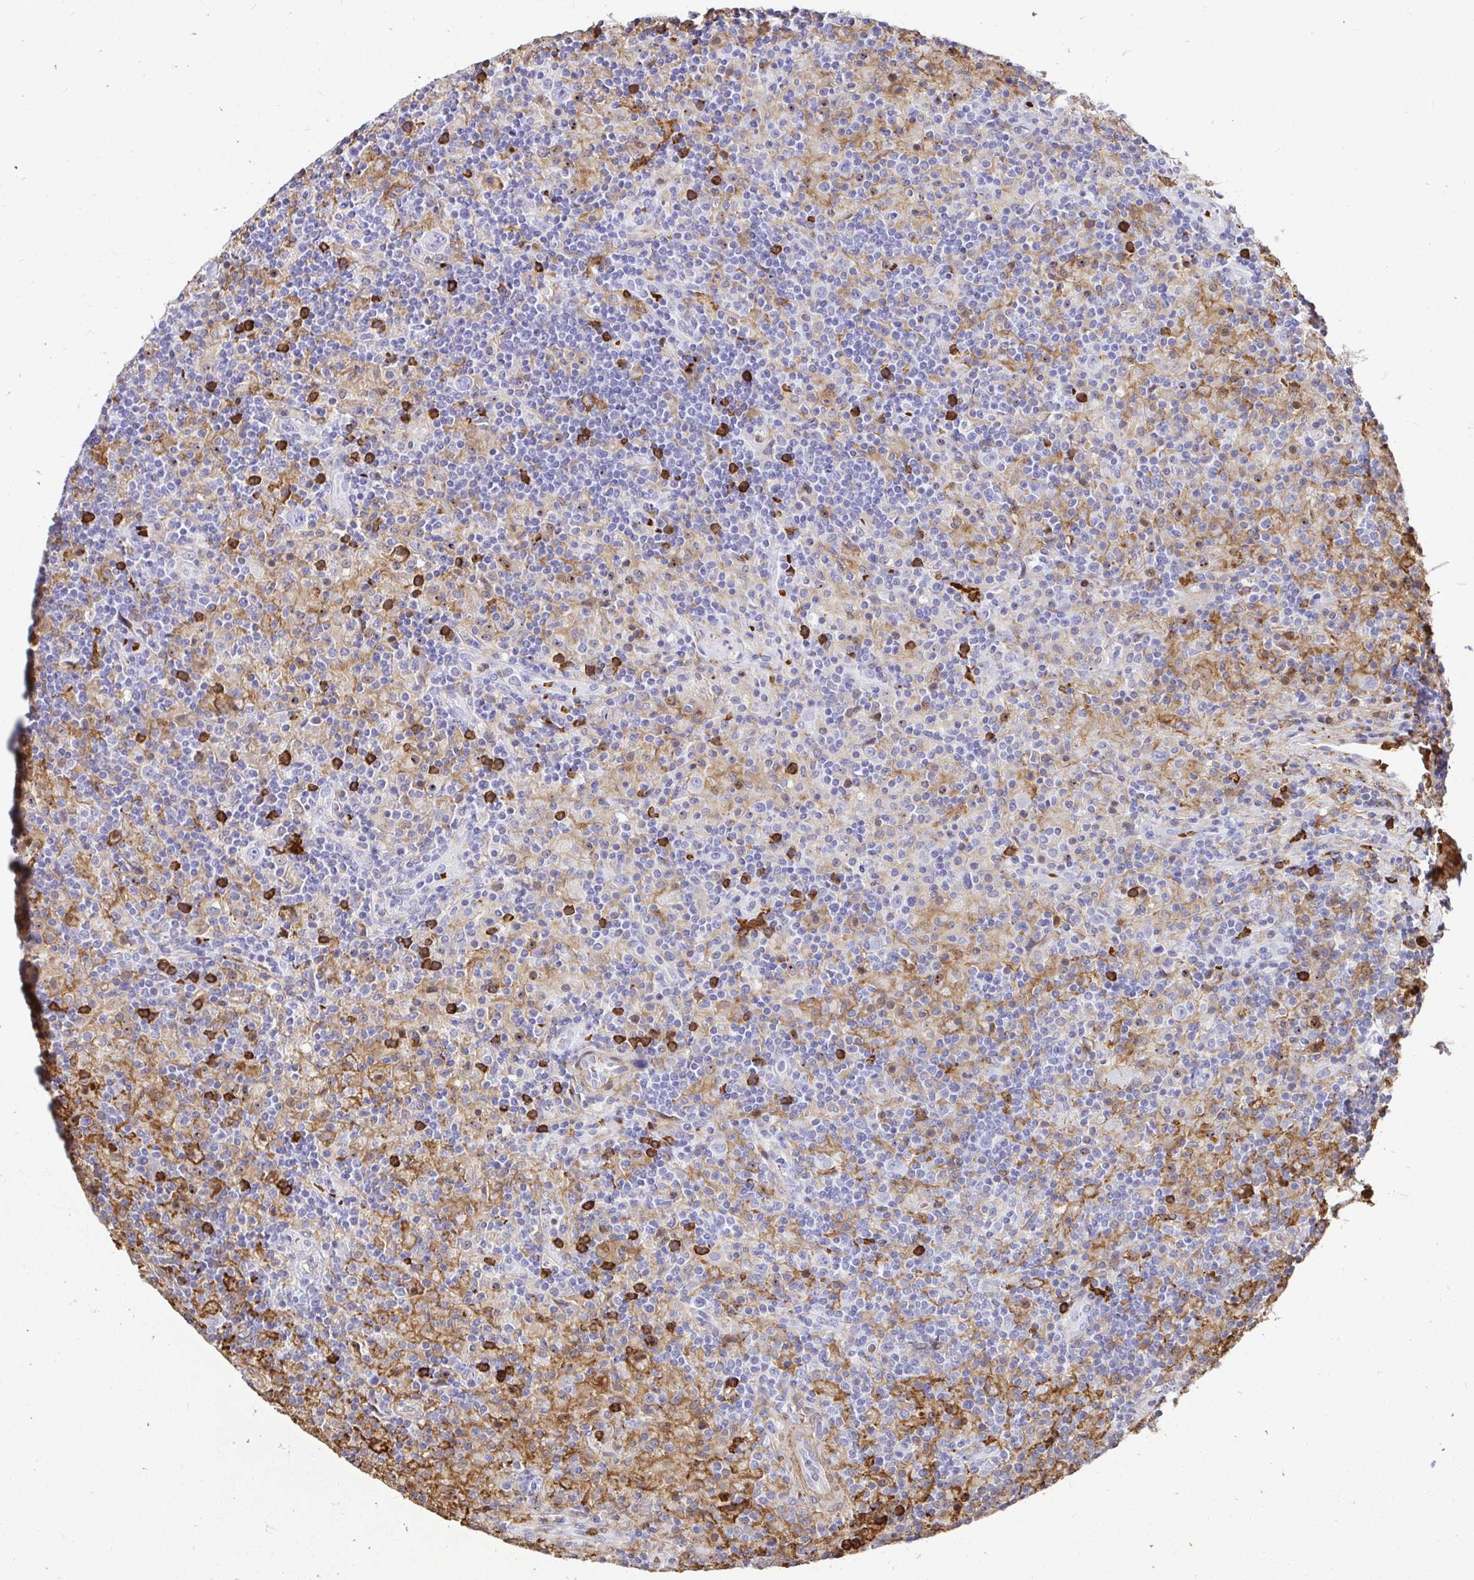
{"staining": {"intensity": "negative", "quantity": "none", "location": "none"}, "tissue": "lymphoma", "cell_type": "Tumor cells", "image_type": "cancer", "snomed": [{"axis": "morphology", "description": "Hodgkin's disease, NOS"}, {"axis": "topography", "description": "Lymph node"}], "caption": "Protein analysis of lymphoma demonstrates no significant positivity in tumor cells.", "gene": "GSN", "patient": {"sex": "male", "age": 70}}